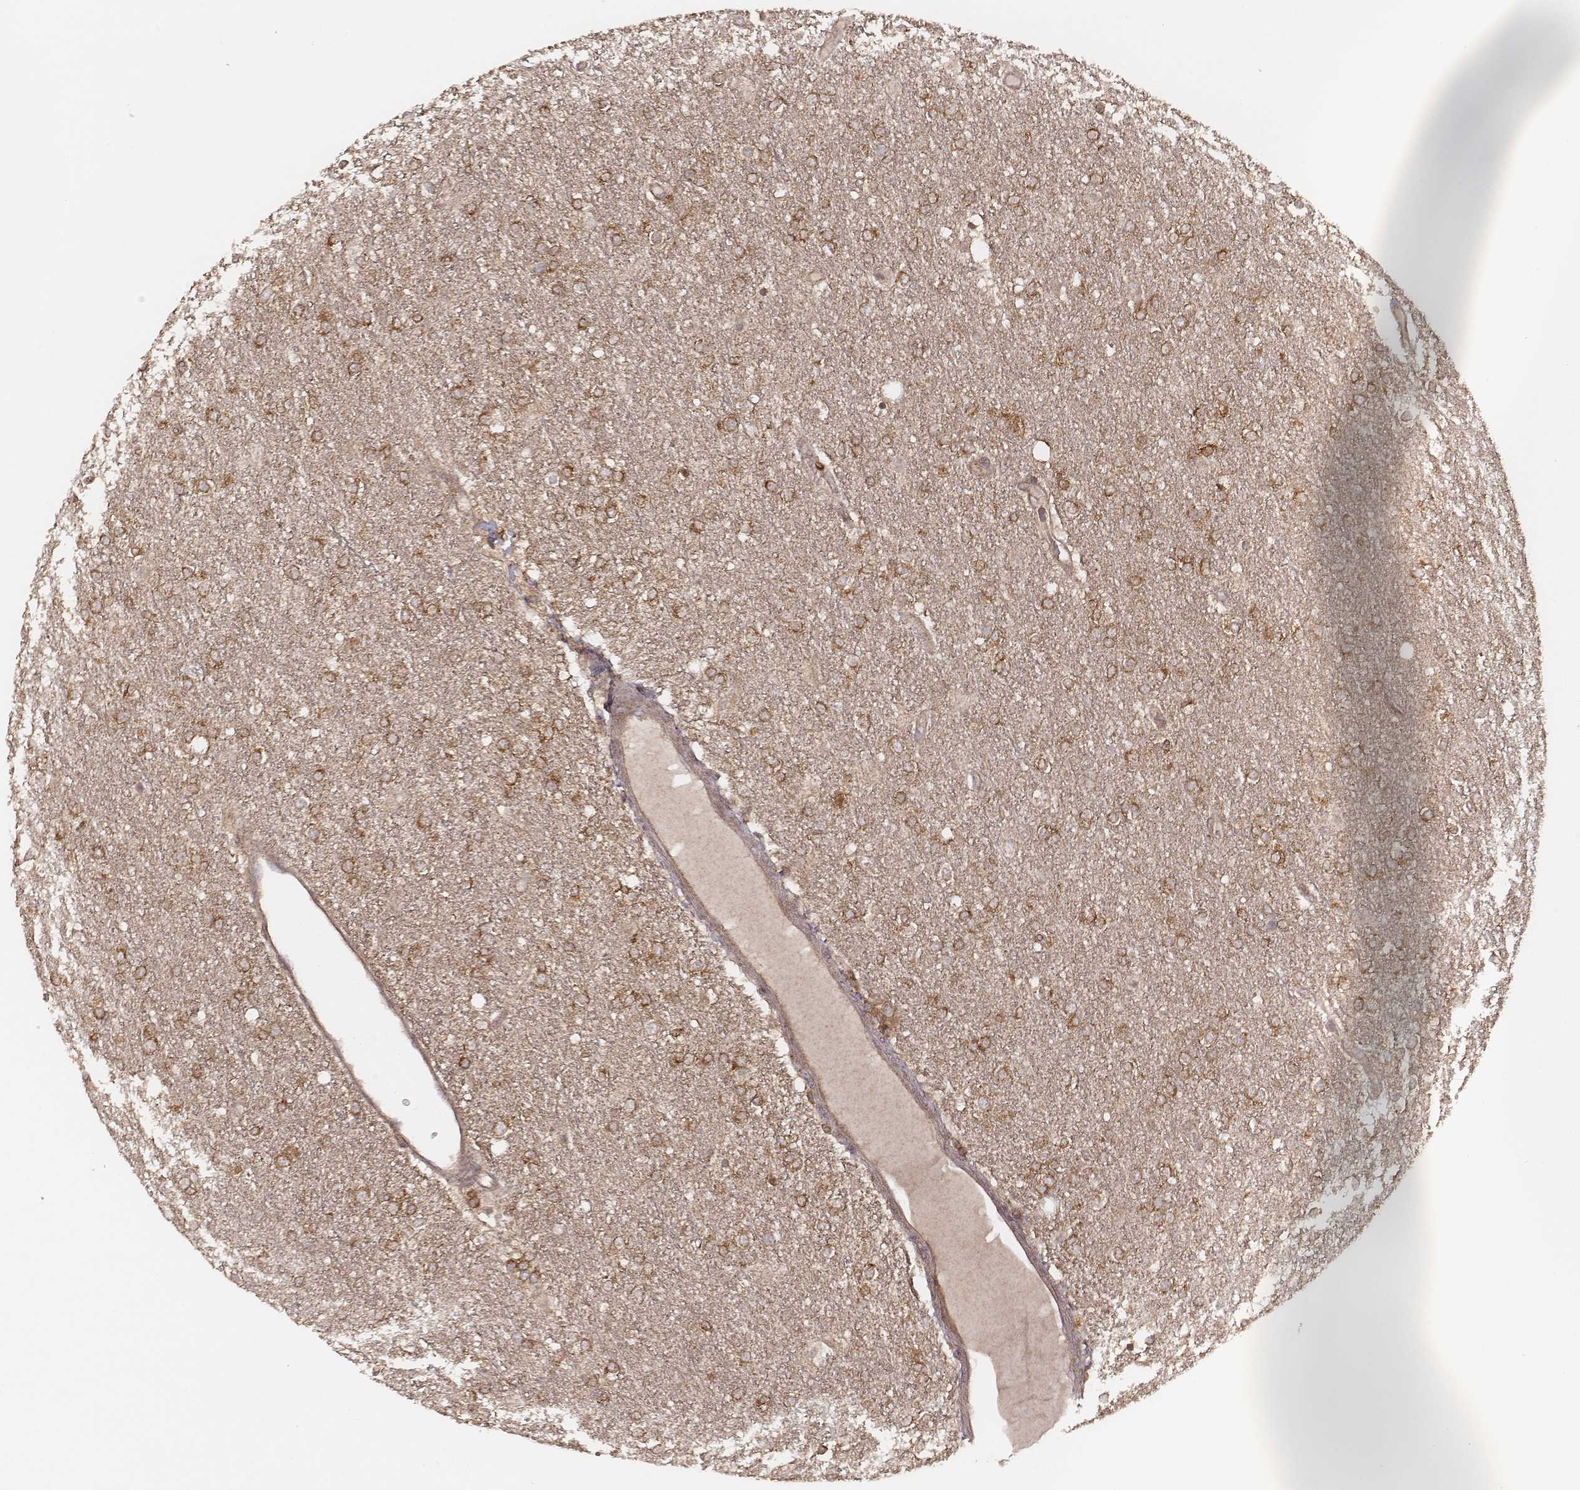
{"staining": {"intensity": "moderate", "quantity": ">75%", "location": "cytoplasmic/membranous"}, "tissue": "glioma", "cell_type": "Tumor cells", "image_type": "cancer", "snomed": [{"axis": "morphology", "description": "Glioma, malignant, High grade"}, {"axis": "topography", "description": "Brain"}], "caption": "Protein expression analysis of glioma demonstrates moderate cytoplasmic/membranous staining in approximately >75% of tumor cells.", "gene": "CARS1", "patient": {"sex": "female", "age": 61}}